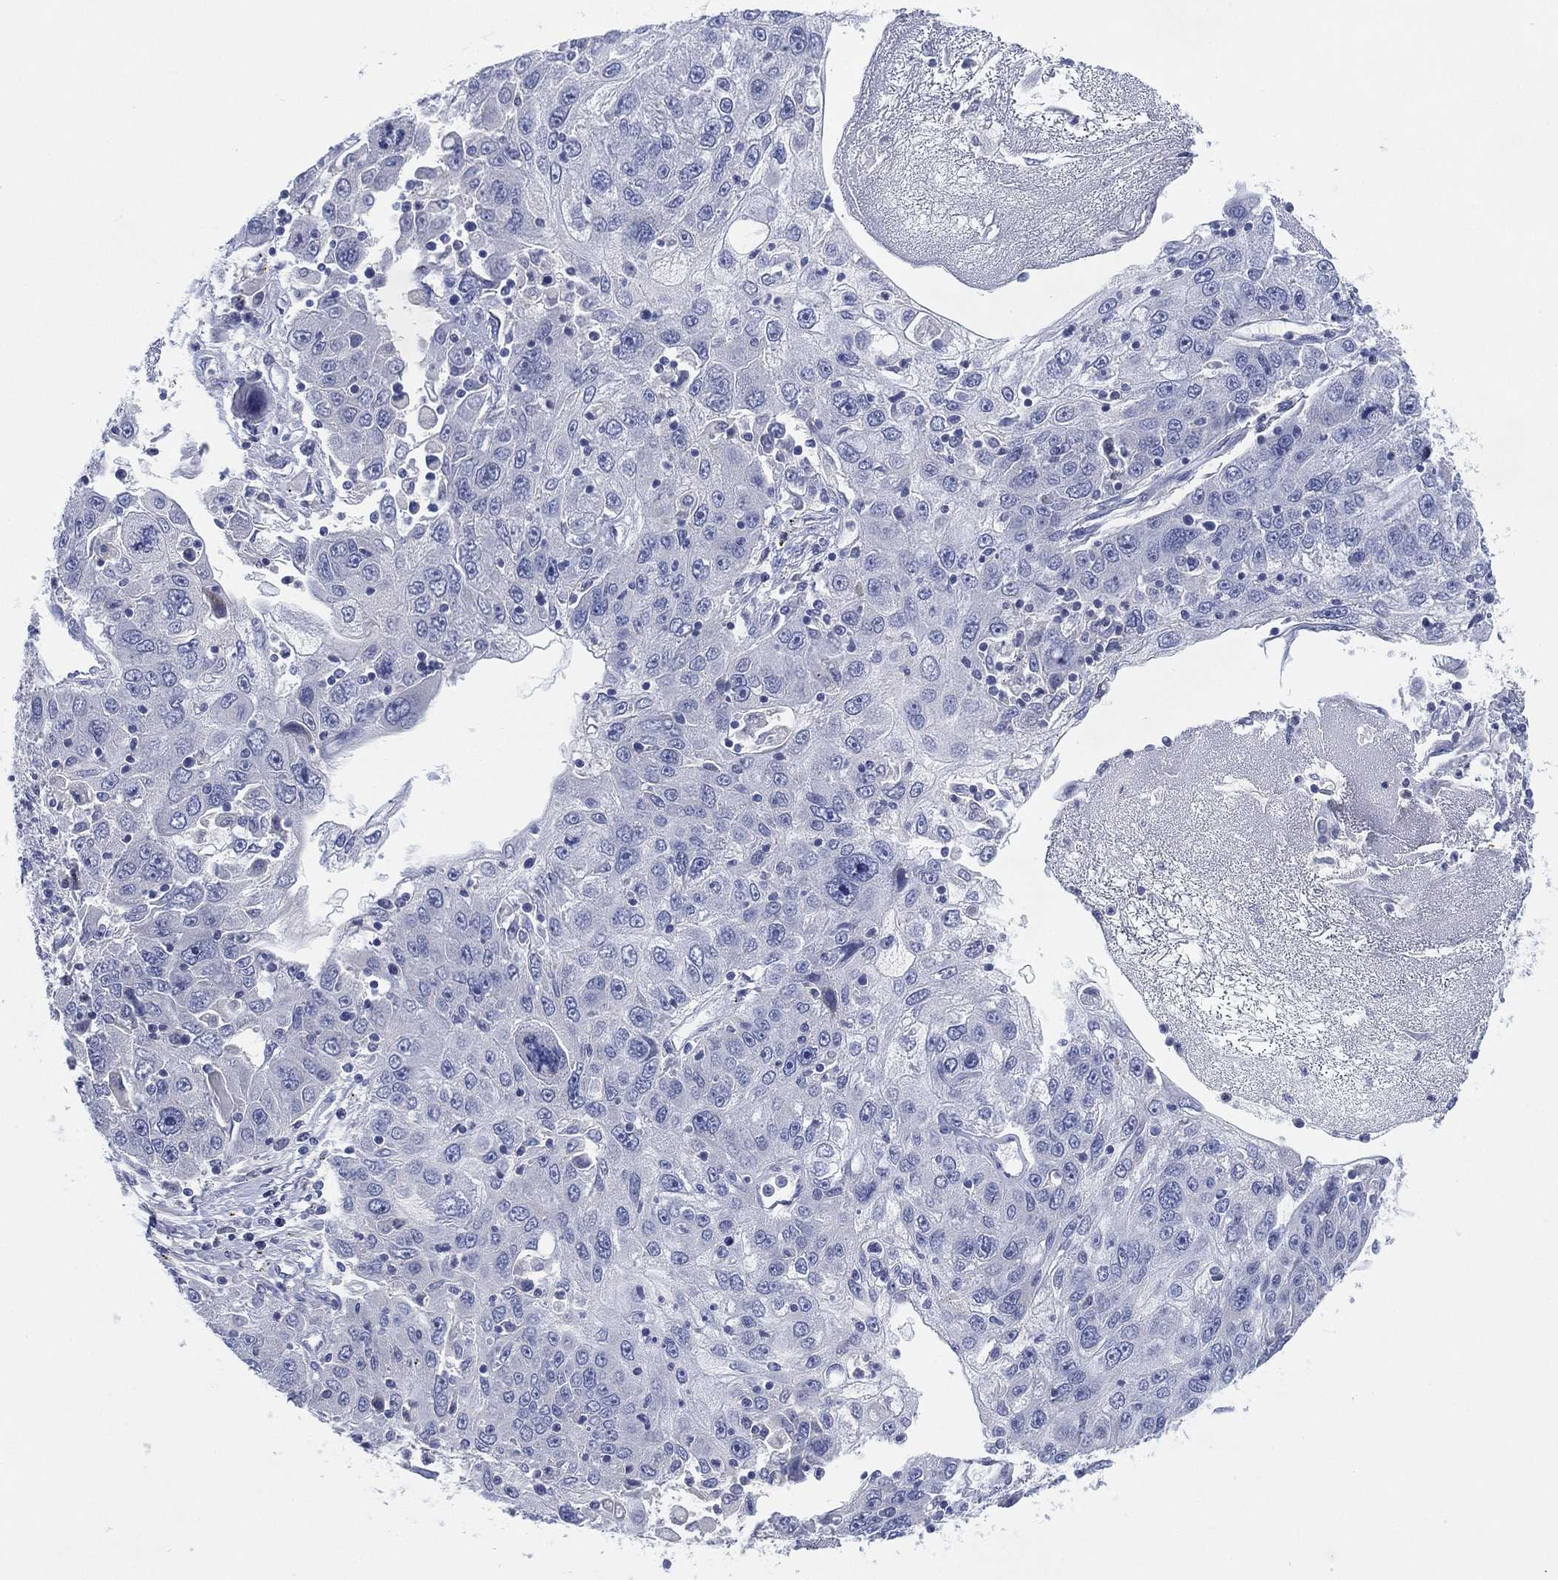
{"staining": {"intensity": "negative", "quantity": "none", "location": "none"}, "tissue": "stomach cancer", "cell_type": "Tumor cells", "image_type": "cancer", "snomed": [{"axis": "morphology", "description": "Adenocarcinoma, NOS"}, {"axis": "topography", "description": "Stomach"}], "caption": "A high-resolution photomicrograph shows immunohistochemistry staining of stomach cancer, which shows no significant positivity in tumor cells. Brightfield microscopy of immunohistochemistry stained with DAB (brown) and hematoxylin (blue), captured at high magnification.", "gene": "ADAD2", "patient": {"sex": "male", "age": 56}}